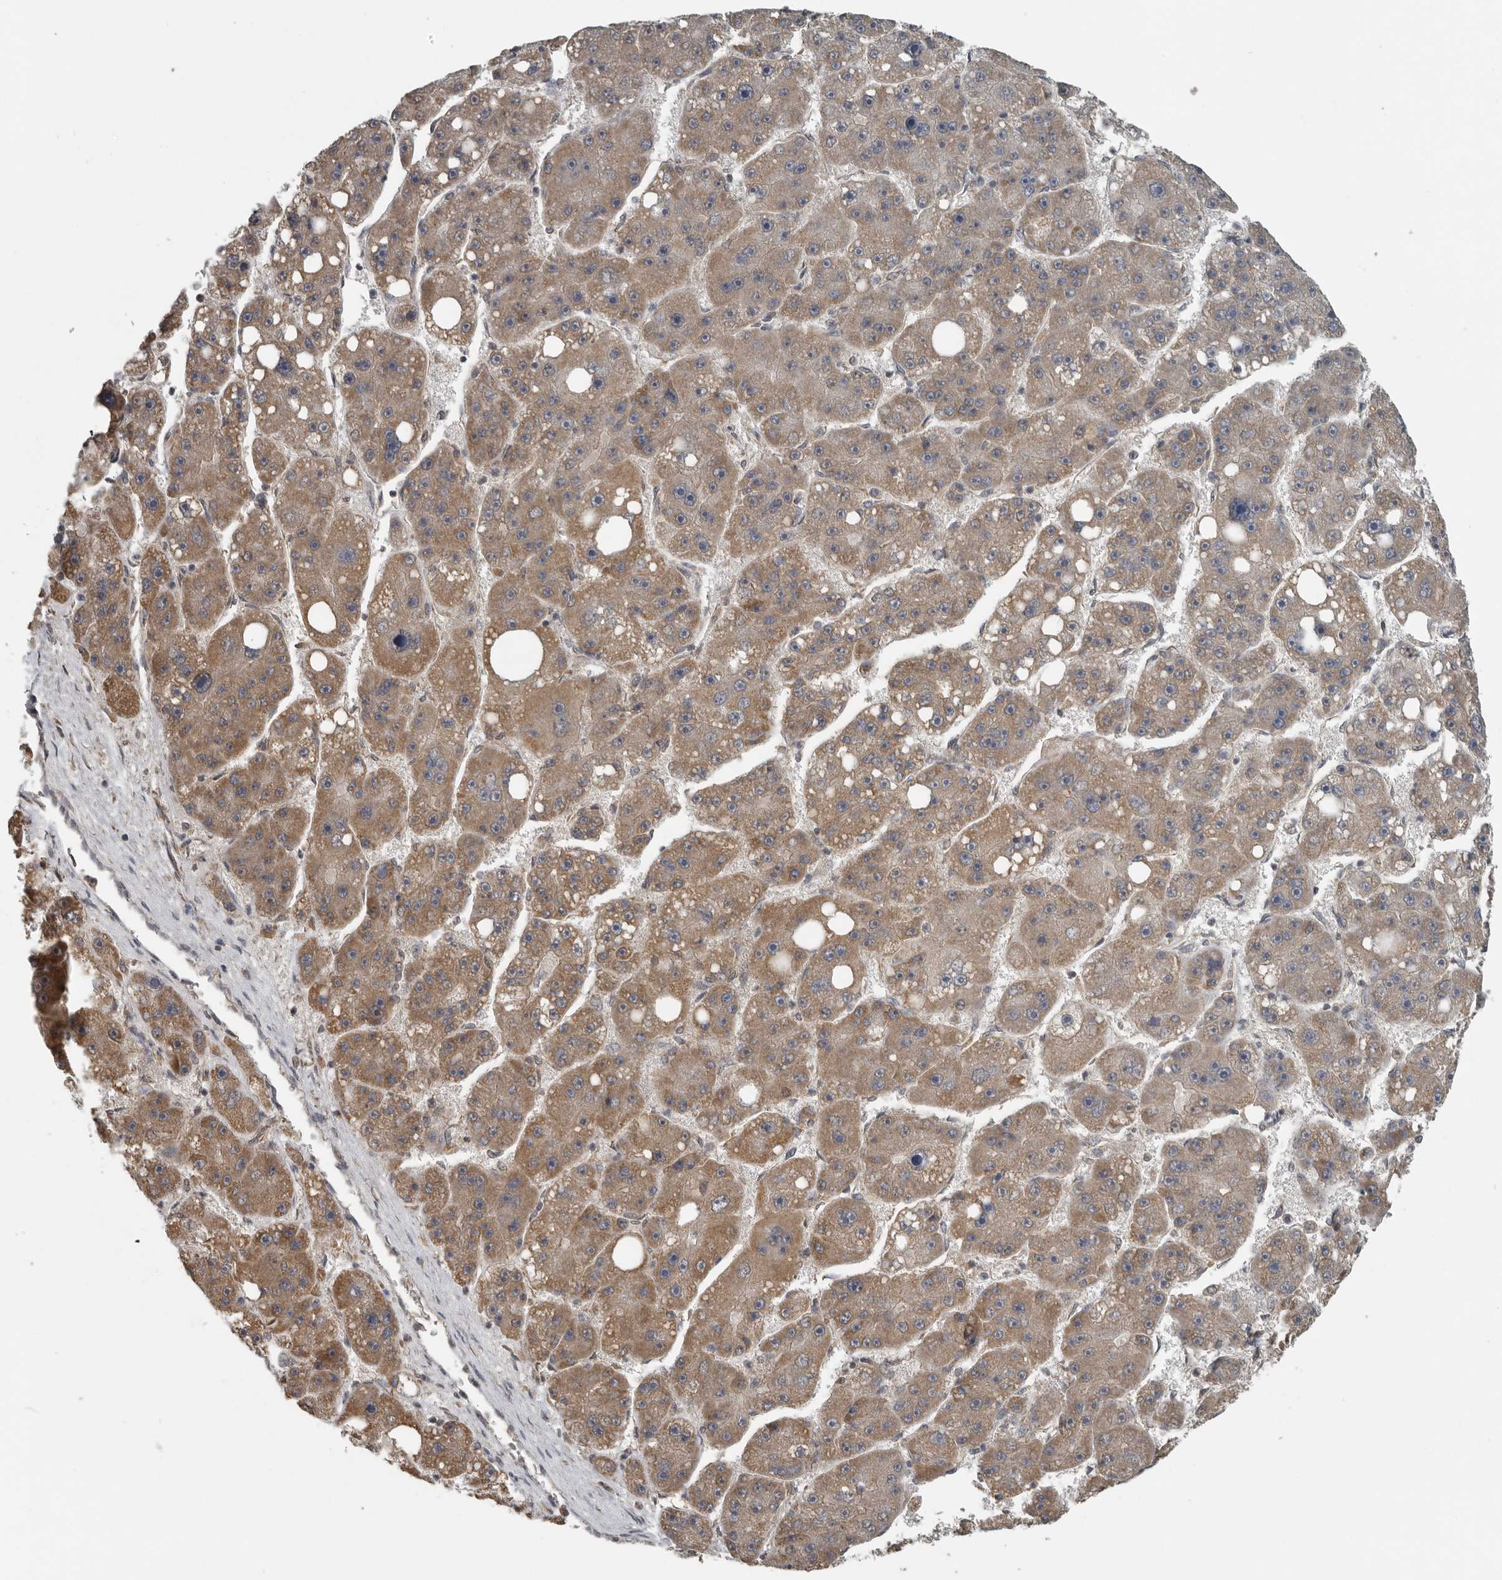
{"staining": {"intensity": "moderate", "quantity": ">75%", "location": "cytoplasmic/membranous"}, "tissue": "liver cancer", "cell_type": "Tumor cells", "image_type": "cancer", "snomed": [{"axis": "morphology", "description": "Carcinoma, Hepatocellular, NOS"}, {"axis": "topography", "description": "Liver"}], "caption": "Human liver cancer stained for a protein (brown) displays moderate cytoplasmic/membranous positive expression in approximately >75% of tumor cells.", "gene": "AFAP1", "patient": {"sex": "female", "age": 61}}